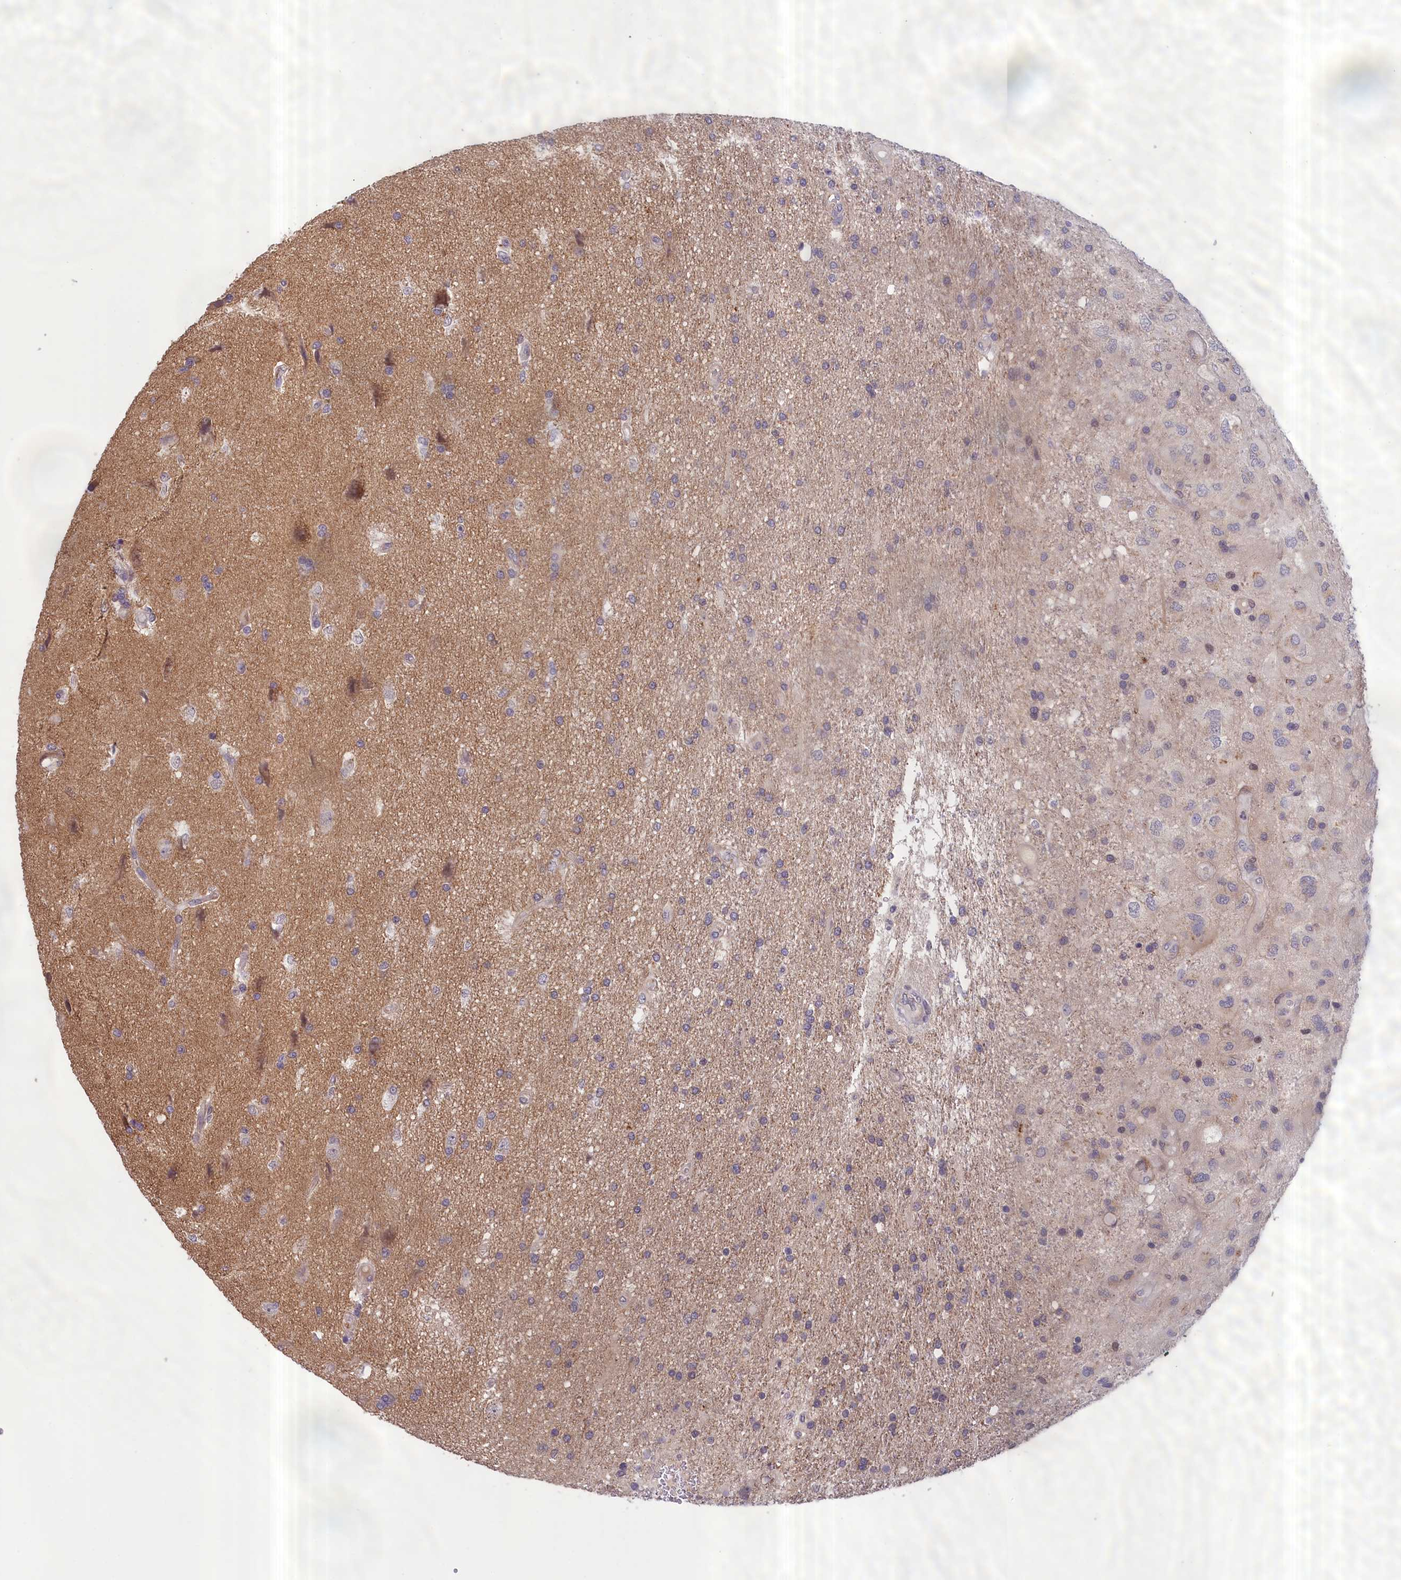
{"staining": {"intensity": "negative", "quantity": "none", "location": "none"}, "tissue": "glioma", "cell_type": "Tumor cells", "image_type": "cancer", "snomed": [{"axis": "morphology", "description": "Glioma, malignant, Low grade"}, {"axis": "topography", "description": "Brain"}], "caption": "Micrograph shows no significant protein positivity in tumor cells of glioma.", "gene": "IGFALS", "patient": {"sex": "male", "age": 66}}